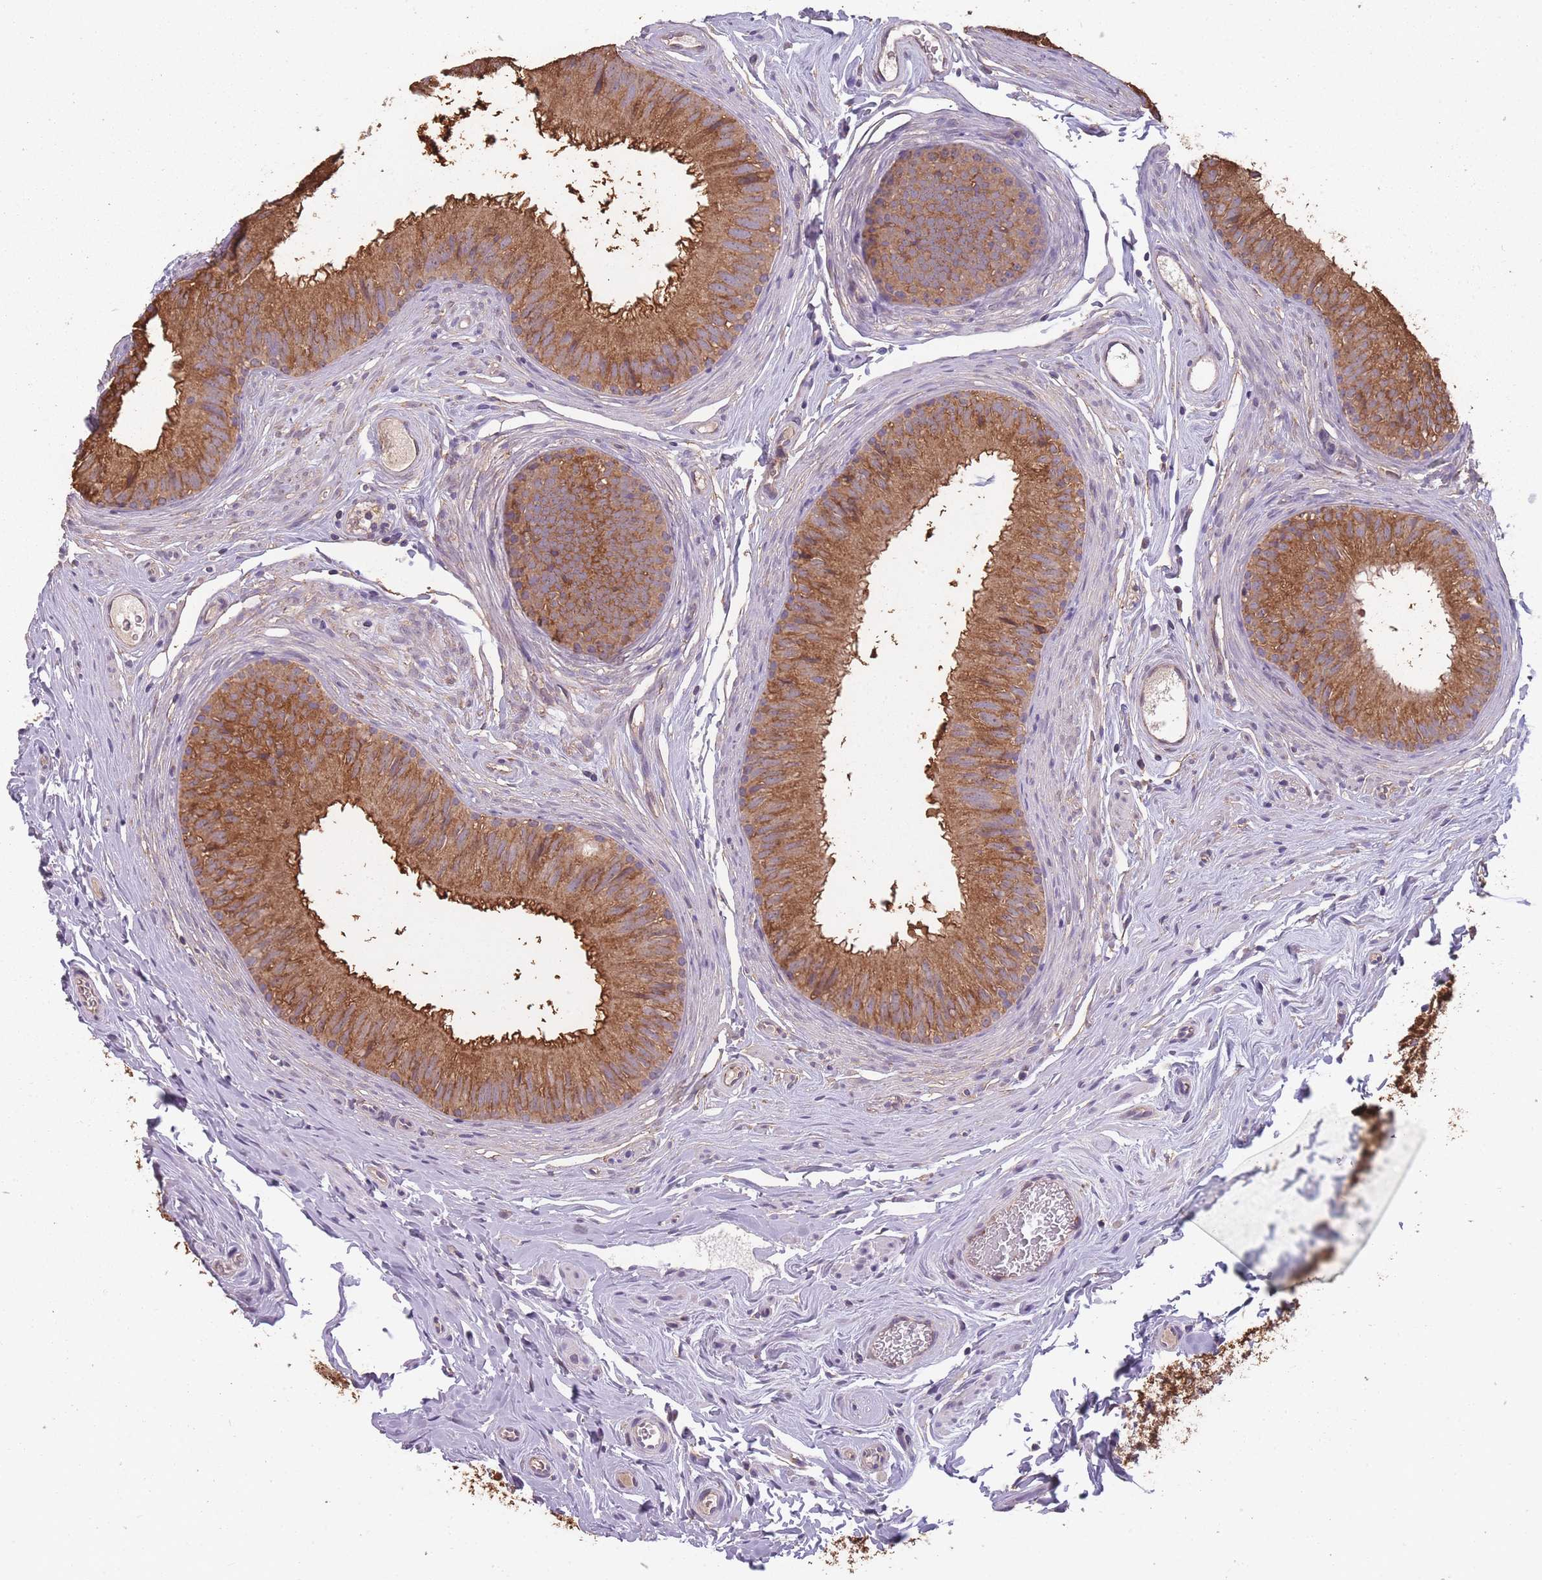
{"staining": {"intensity": "strong", "quantity": ">75%", "location": "cytoplasmic/membranous"}, "tissue": "epididymis", "cell_type": "Glandular cells", "image_type": "normal", "snomed": [{"axis": "morphology", "description": "Normal tissue, NOS"}, {"axis": "topography", "description": "Epididymis, spermatic cord, NOS"}], "caption": "Protein staining of unremarkable epididymis demonstrates strong cytoplasmic/membranous expression in about >75% of glandular cells.", "gene": "SANBR", "patient": {"sex": "male", "age": 25}}